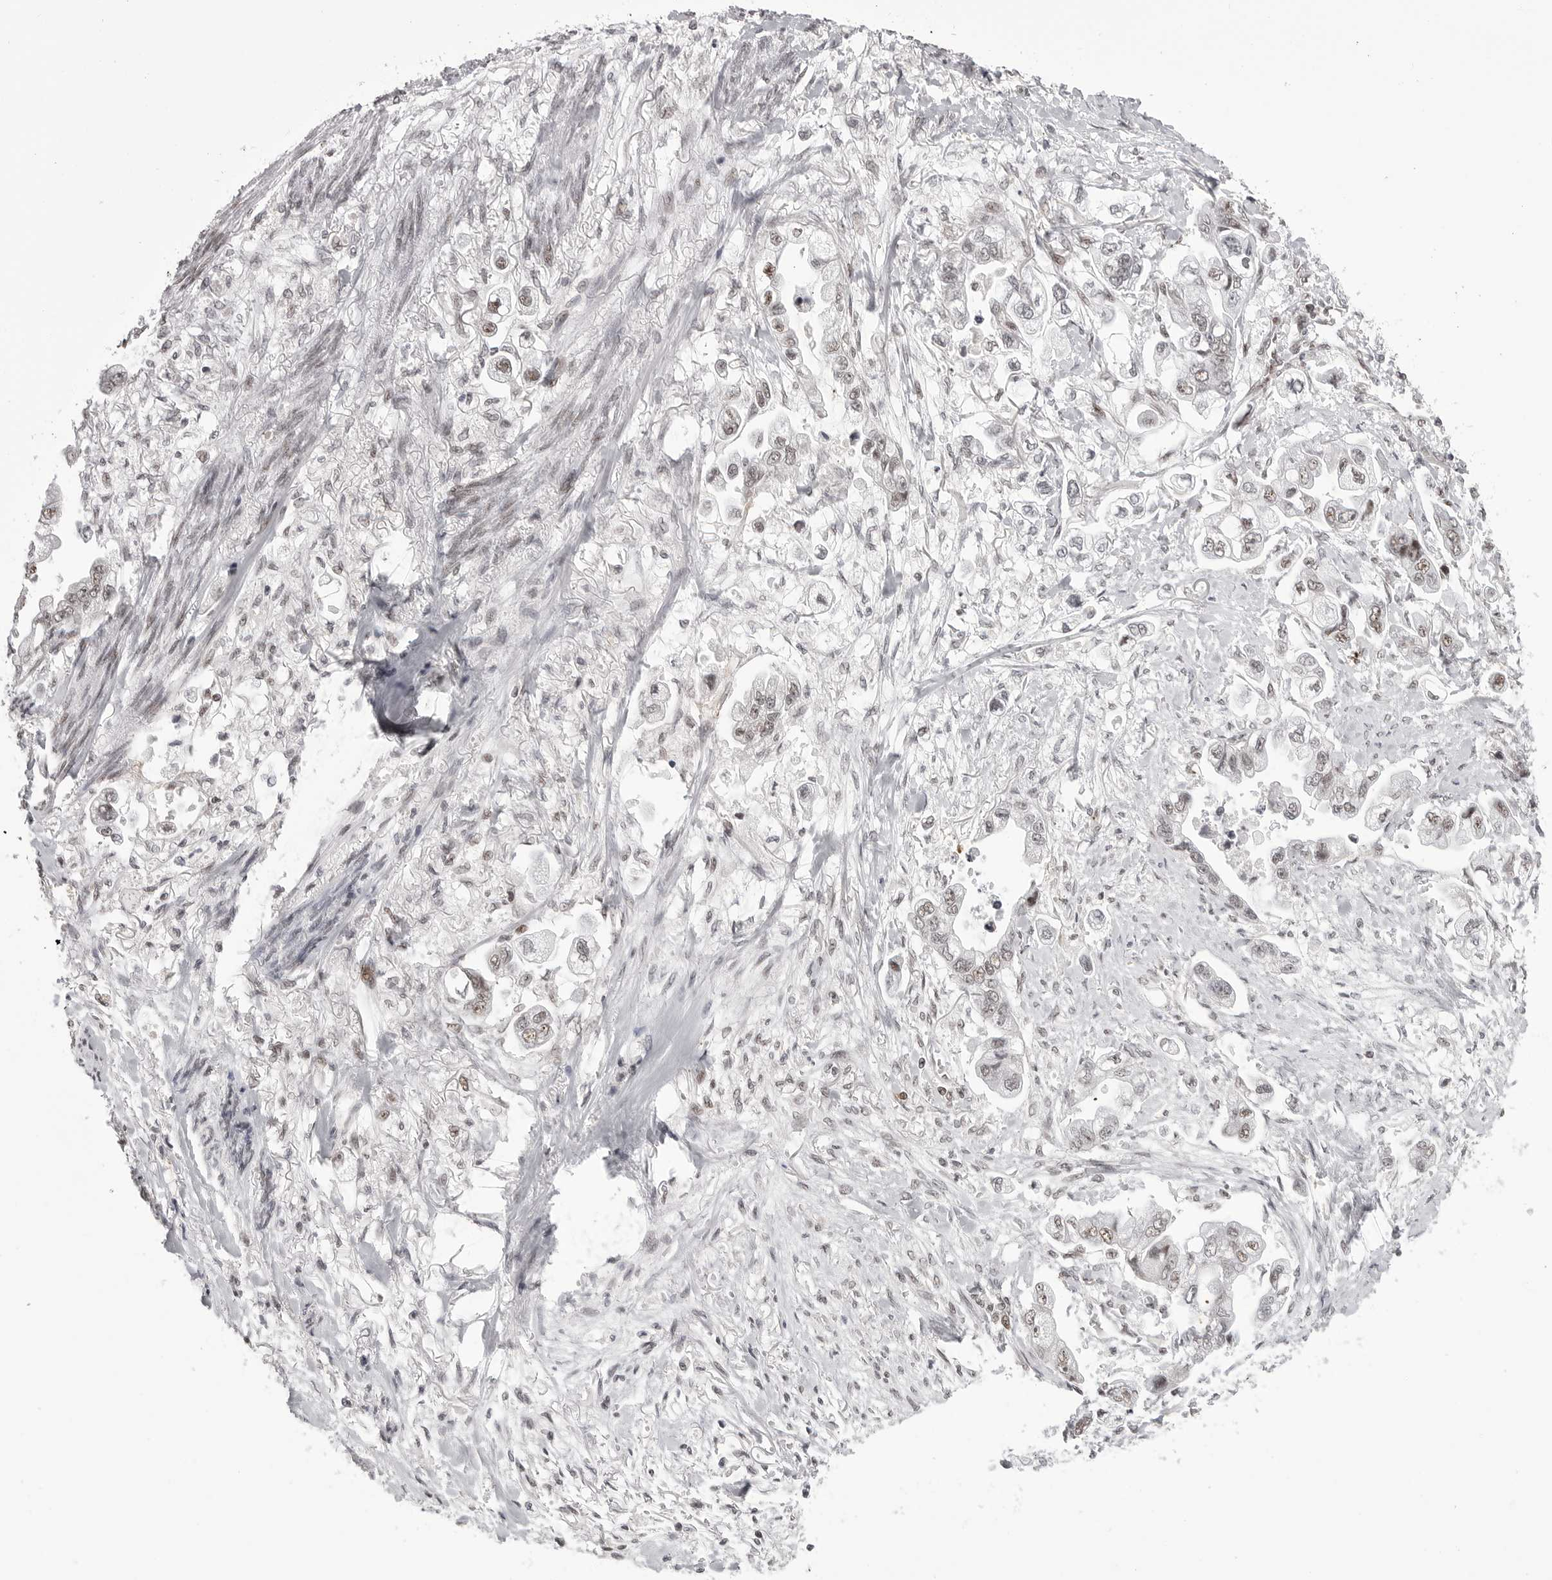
{"staining": {"intensity": "weak", "quantity": "25%-75%", "location": "nuclear"}, "tissue": "stomach cancer", "cell_type": "Tumor cells", "image_type": "cancer", "snomed": [{"axis": "morphology", "description": "Adenocarcinoma, NOS"}, {"axis": "topography", "description": "Stomach"}], "caption": "There is low levels of weak nuclear positivity in tumor cells of stomach adenocarcinoma, as demonstrated by immunohistochemical staining (brown color).", "gene": "WRAP53", "patient": {"sex": "male", "age": 62}}